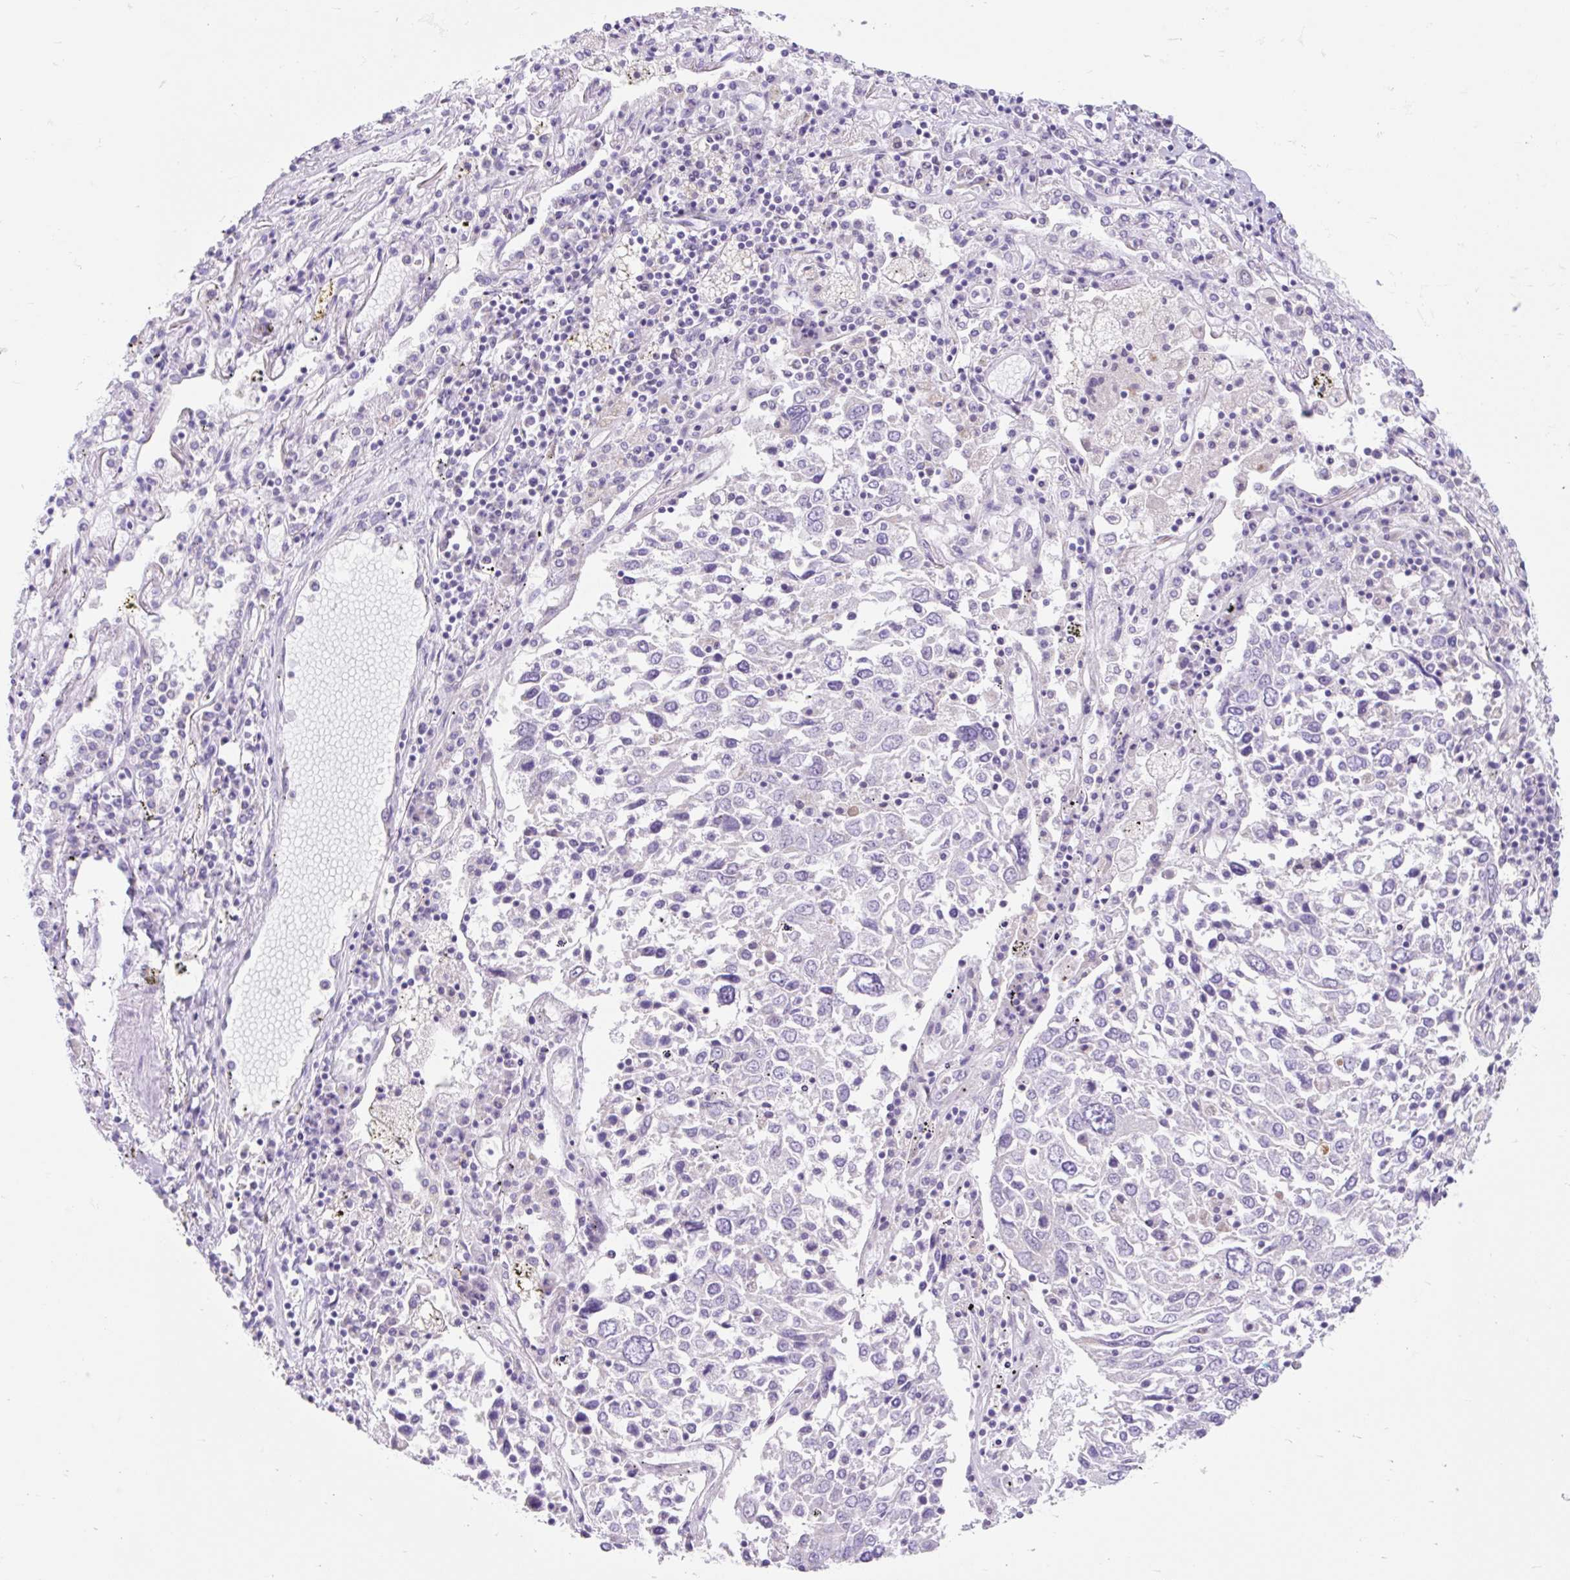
{"staining": {"intensity": "negative", "quantity": "none", "location": "none"}, "tissue": "lung cancer", "cell_type": "Tumor cells", "image_type": "cancer", "snomed": [{"axis": "morphology", "description": "Squamous cell carcinoma, NOS"}, {"axis": "topography", "description": "Lung"}], "caption": "An image of squamous cell carcinoma (lung) stained for a protein exhibits no brown staining in tumor cells. The staining was performed using DAB (3,3'-diaminobenzidine) to visualize the protein expression in brown, while the nuclei were stained in blue with hematoxylin (Magnification: 20x).", "gene": "ITPK1", "patient": {"sex": "male", "age": 65}}